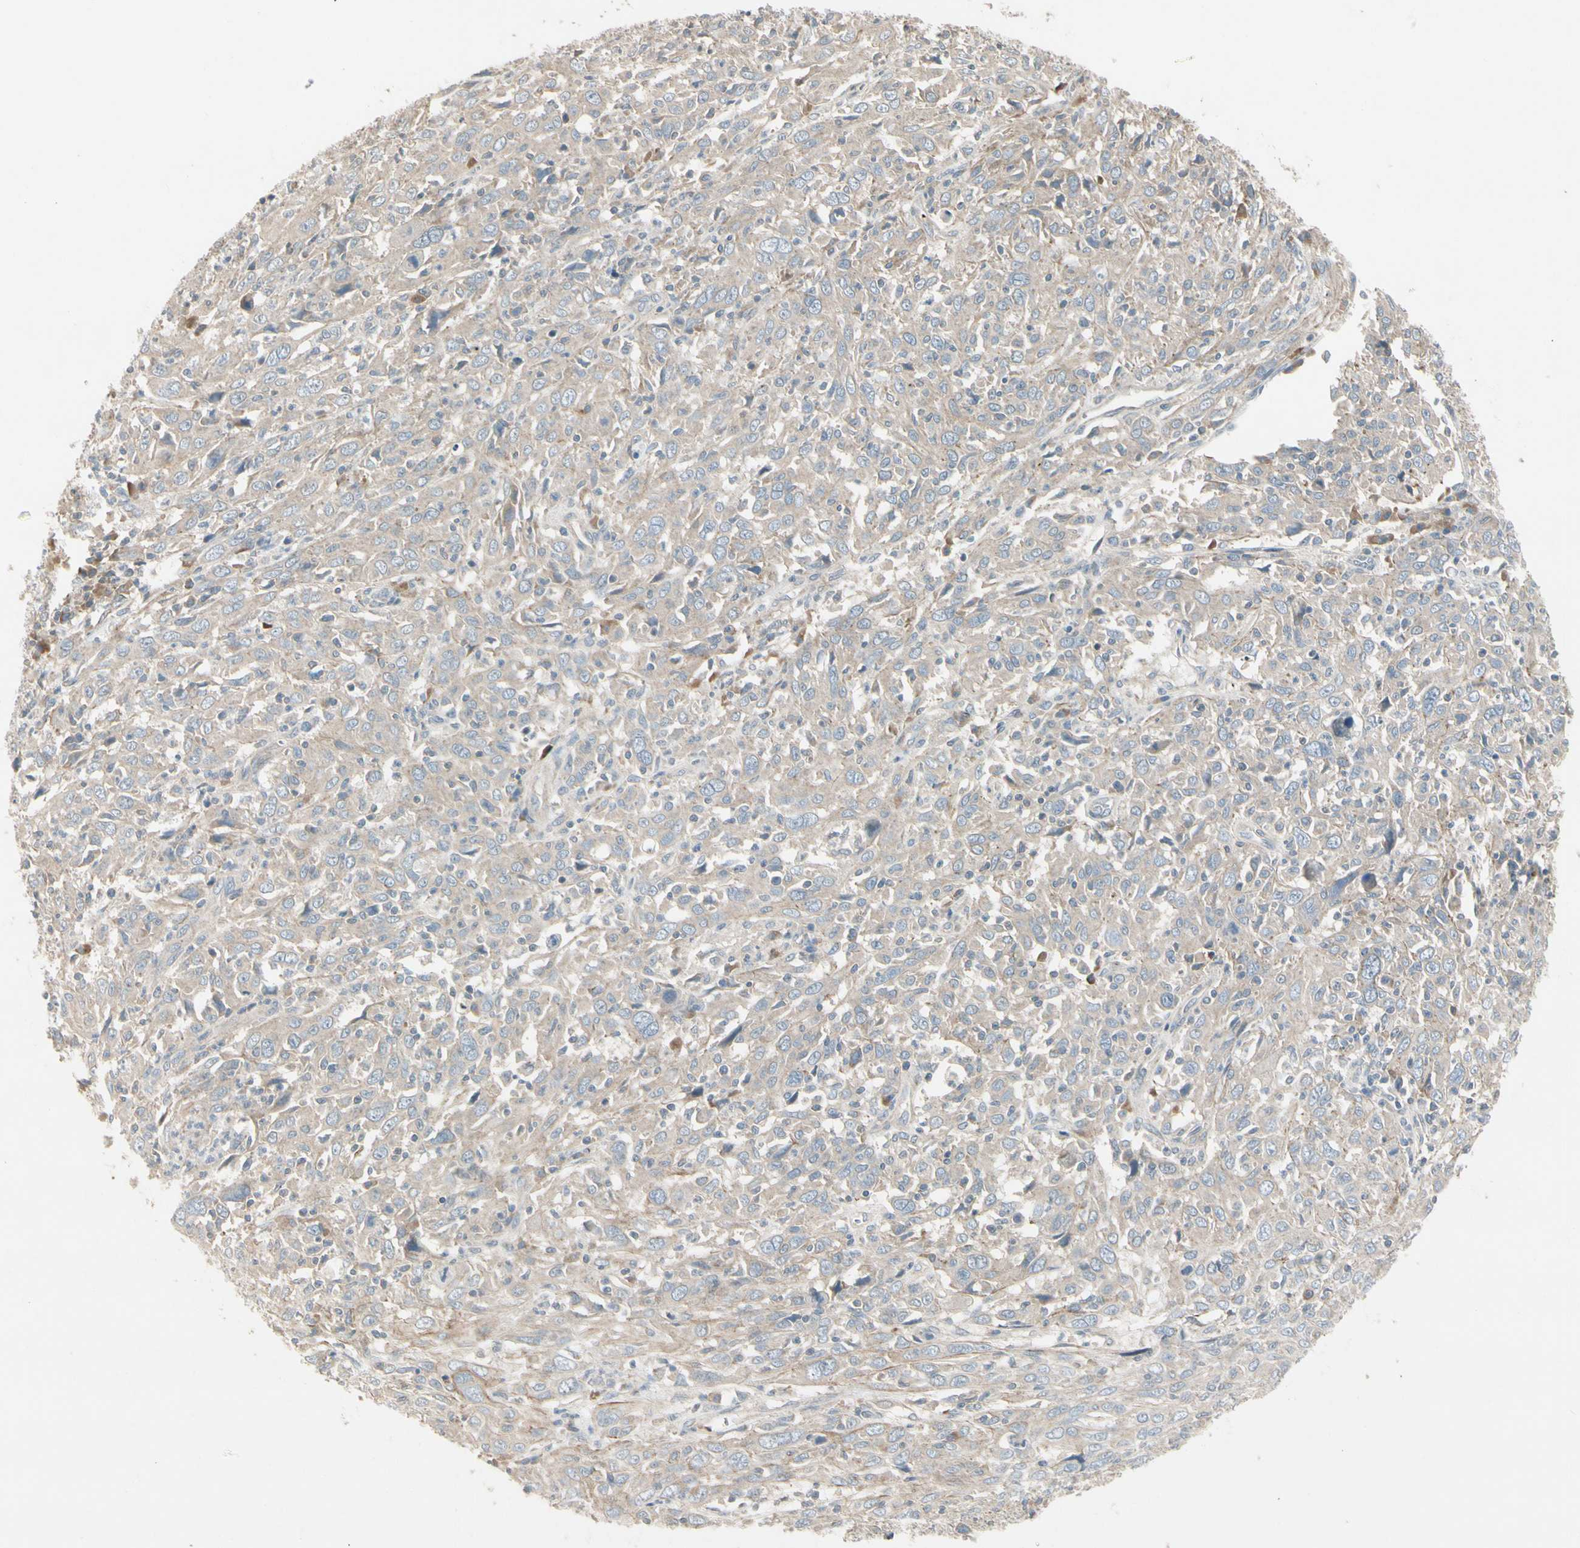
{"staining": {"intensity": "weak", "quantity": "25%-75%", "location": "cytoplasmic/membranous"}, "tissue": "cervical cancer", "cell_type": "Tumor cells", "image_type": "cancer", "snomed": [{"axis": "morphology", "description": "Squamous cell carcinoma, NOS"}, {"axis": "topography", "description": "Cervix"}], "caption": "Protein expression analysis of cervical squamous cell carcinoma exhibits weak cytoplasmic/membranous positivity in about 25%-75% of tumor cells. (Stains: DAB in brown, nuclei in blue, Microscopy: brightfield microscopy at high magnification).", "gene": "PPP3CB", "patient": {"sex": "female", "age": 46}}